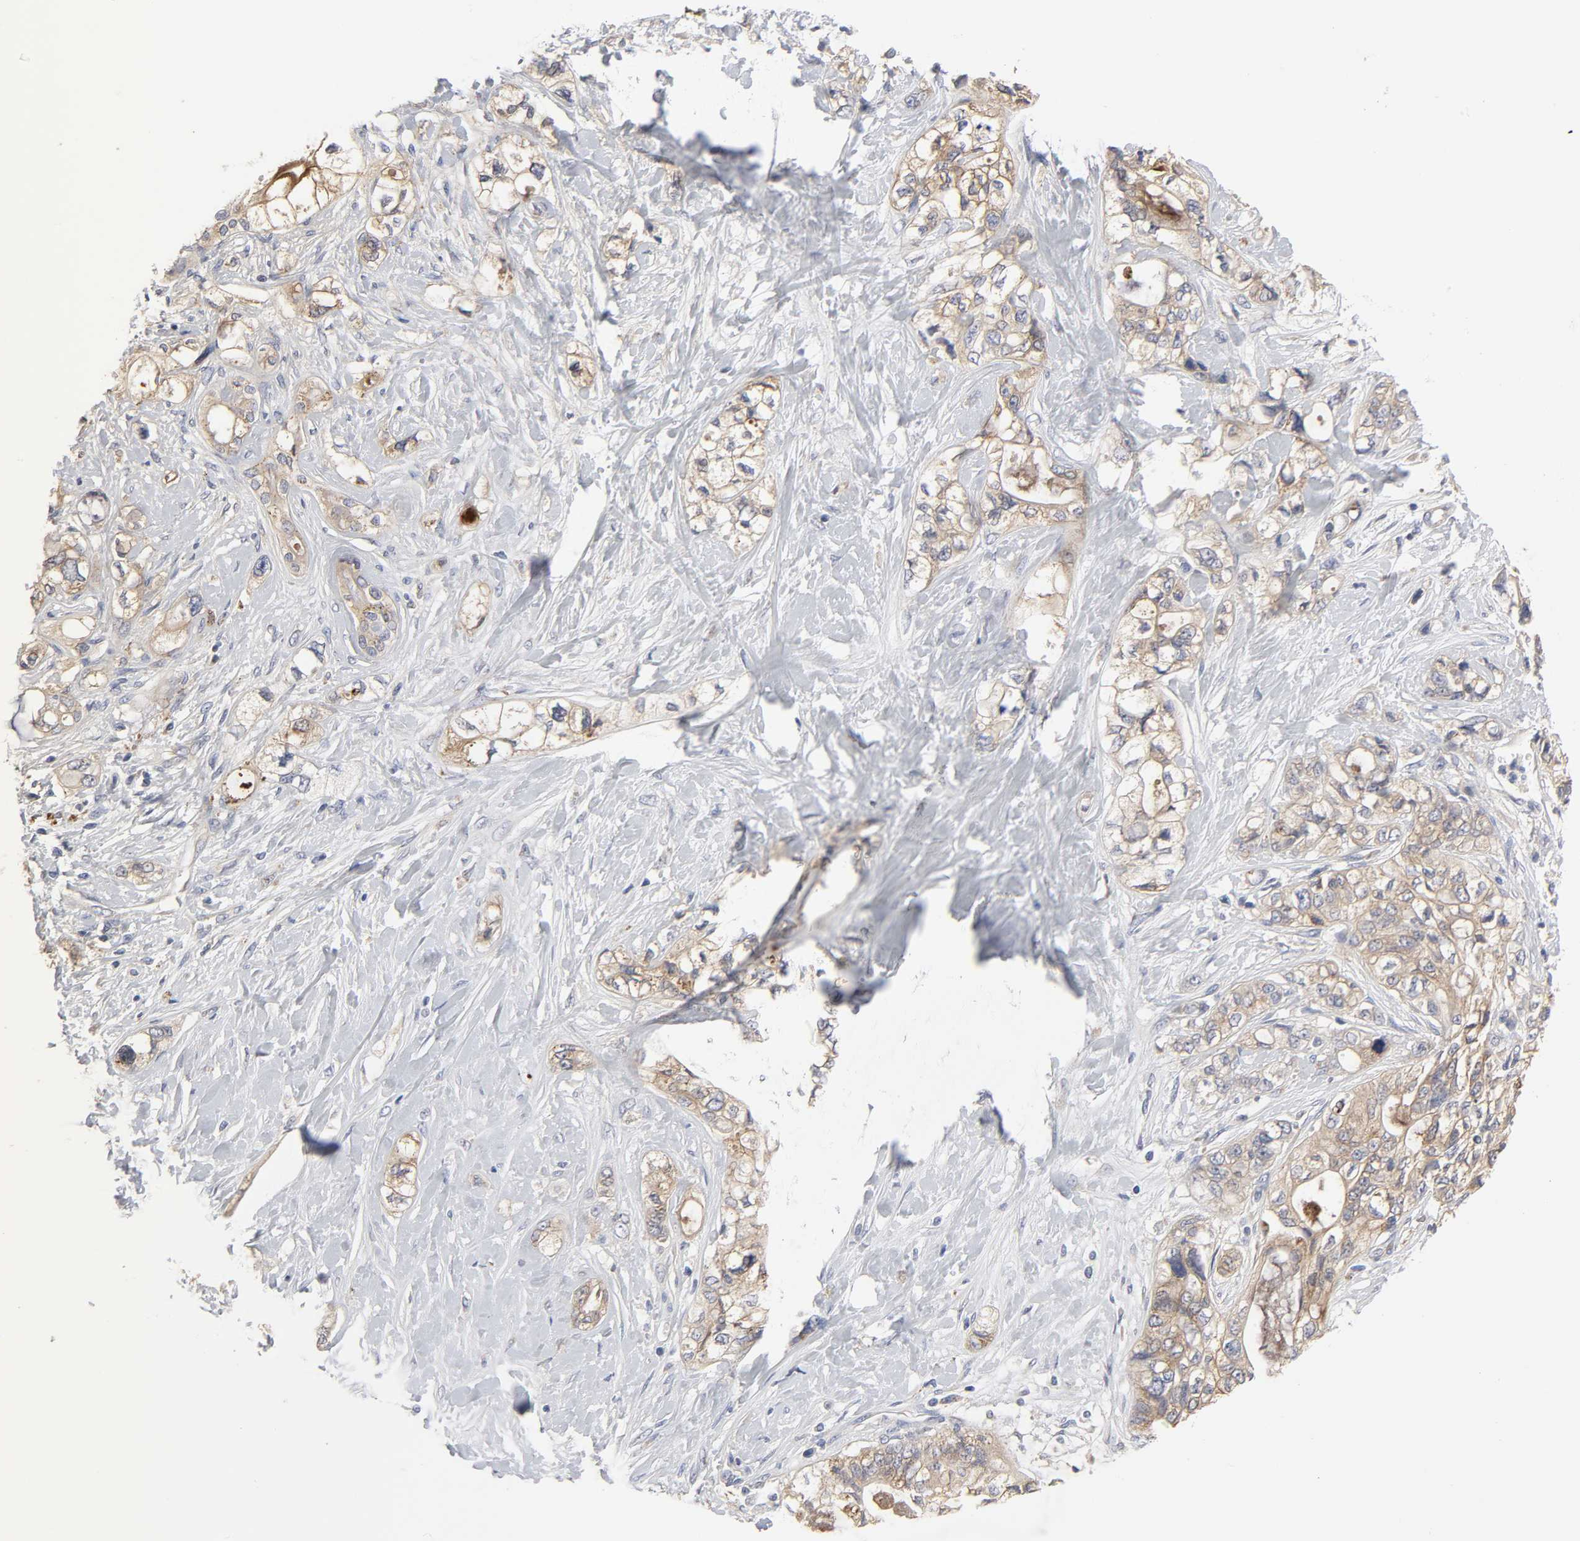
{"staining": {"intensity": "weak", "quantity": ">75%", "location": "cytoplasmic/membranous"}, "tissue": "pancreatic cancer", "cell_type": "Tumor cells", "image_type": "cancer", "snomed": [{"axis": "morphology", "description": "Adenocarcinoma, NOS"}, {"axis": "topography", "description": "Pancreas"}], "caption": "Weak cytoplasmic/membranous protein expression is appreciated in approximately >75% of tumor cells in pancreatic cancer (adenocarcinoma).", "gene": "C17orf75", "patient": {"sex": "male", "age": 70}}